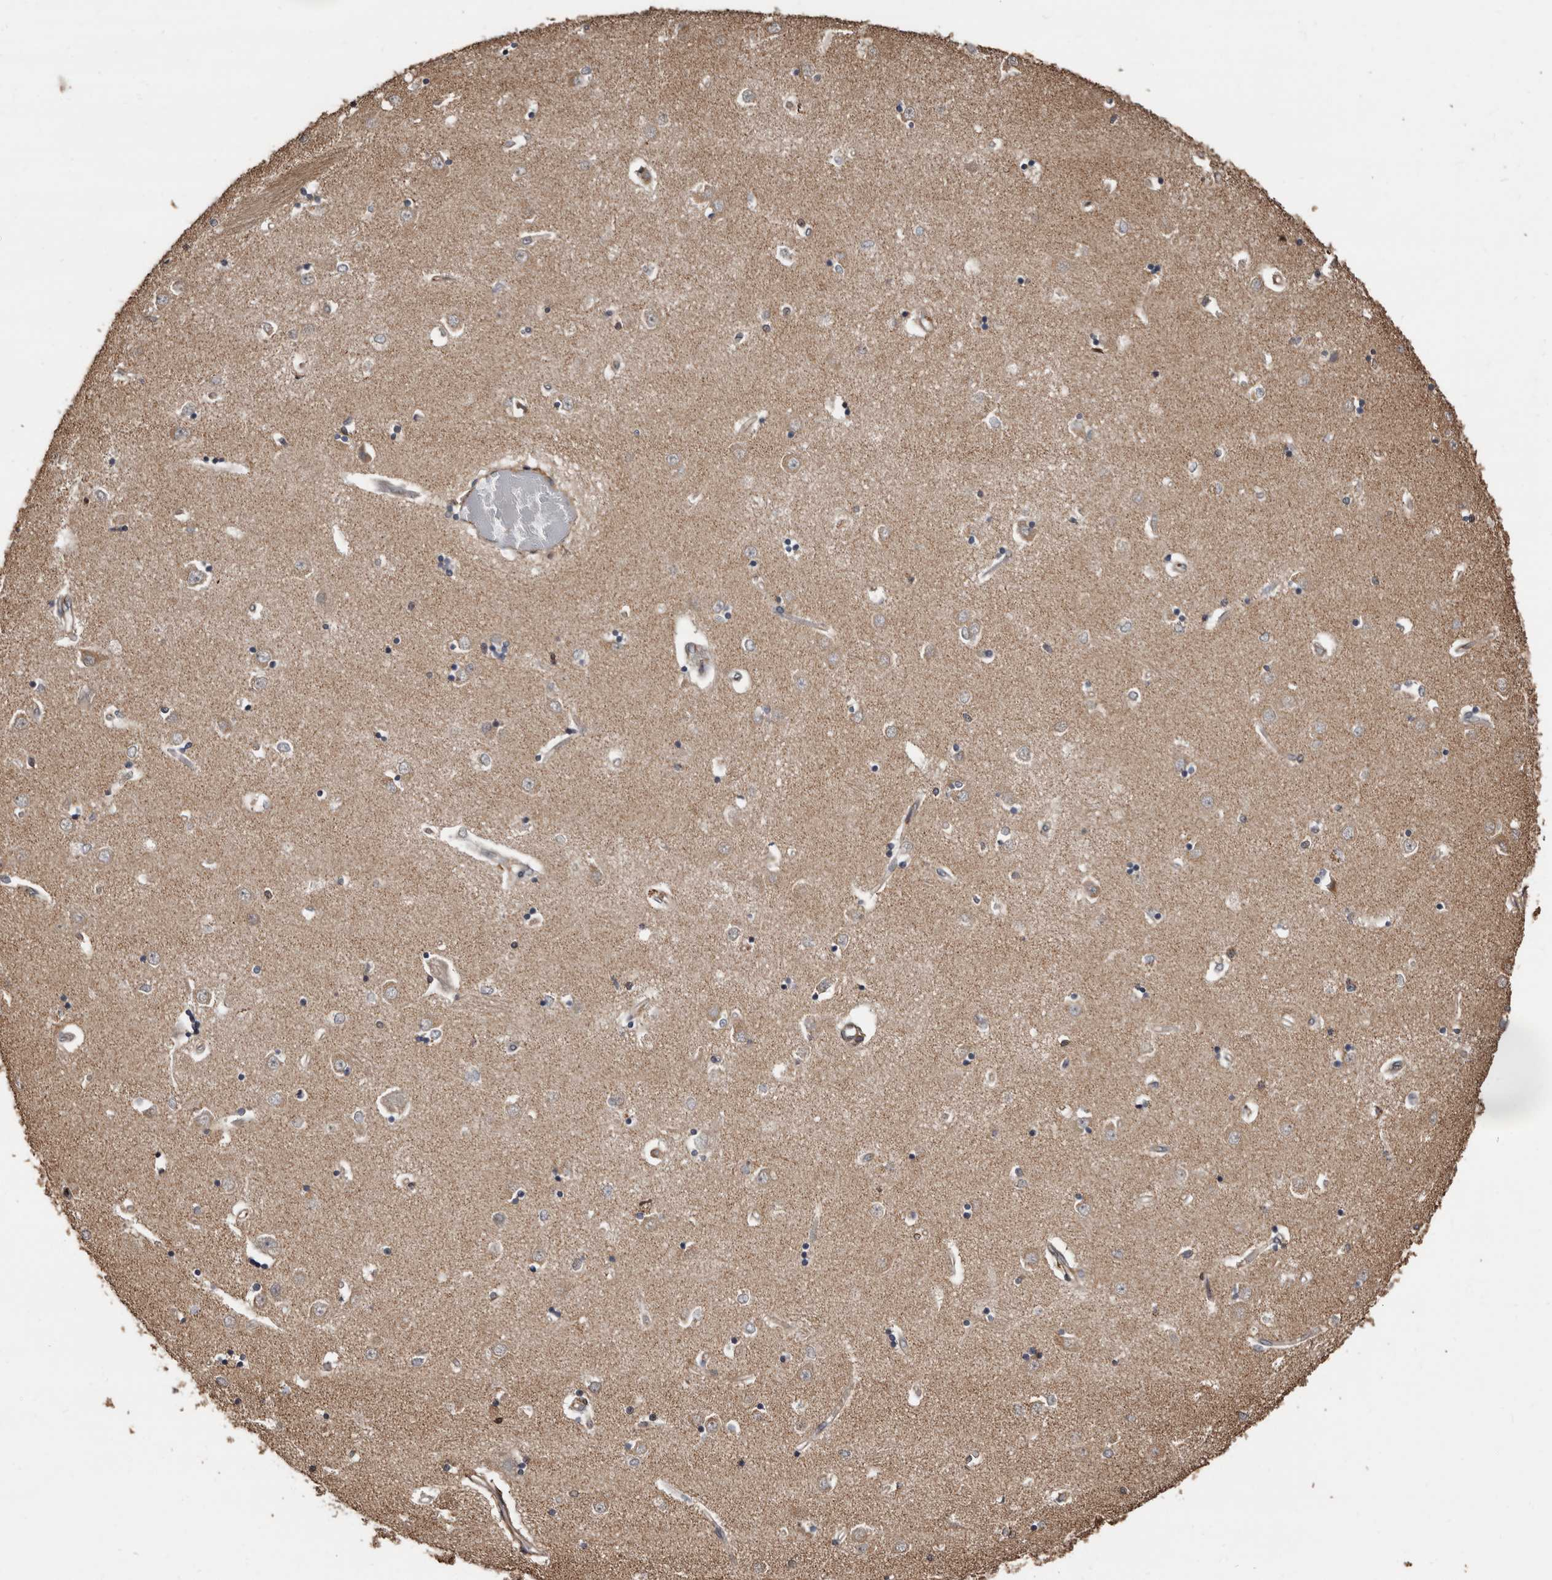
{"staining": {"intensity": "negative", "quantity": "none", "location": "none"}, "tissue": "caudate", "cell_type": "Glial cells", "image_type": "normal", "snomed": [{"axis": "morphology", "description": "Normal tissue, NOS"}, {"axis": "topography", "description": "Lateral ventricle wall"}], "caption": "Immunohistochemical staining of unremarkable caudate displays no significant expression in glial cells. Brightfield microscopy of IHC stained with DAB (3,3'-diaminobenzidine) (brown) and hematoxylin (blue), captured at high magnification.", "gene": "GSK3A", "patient": {"sex": "male", "age": 45}}